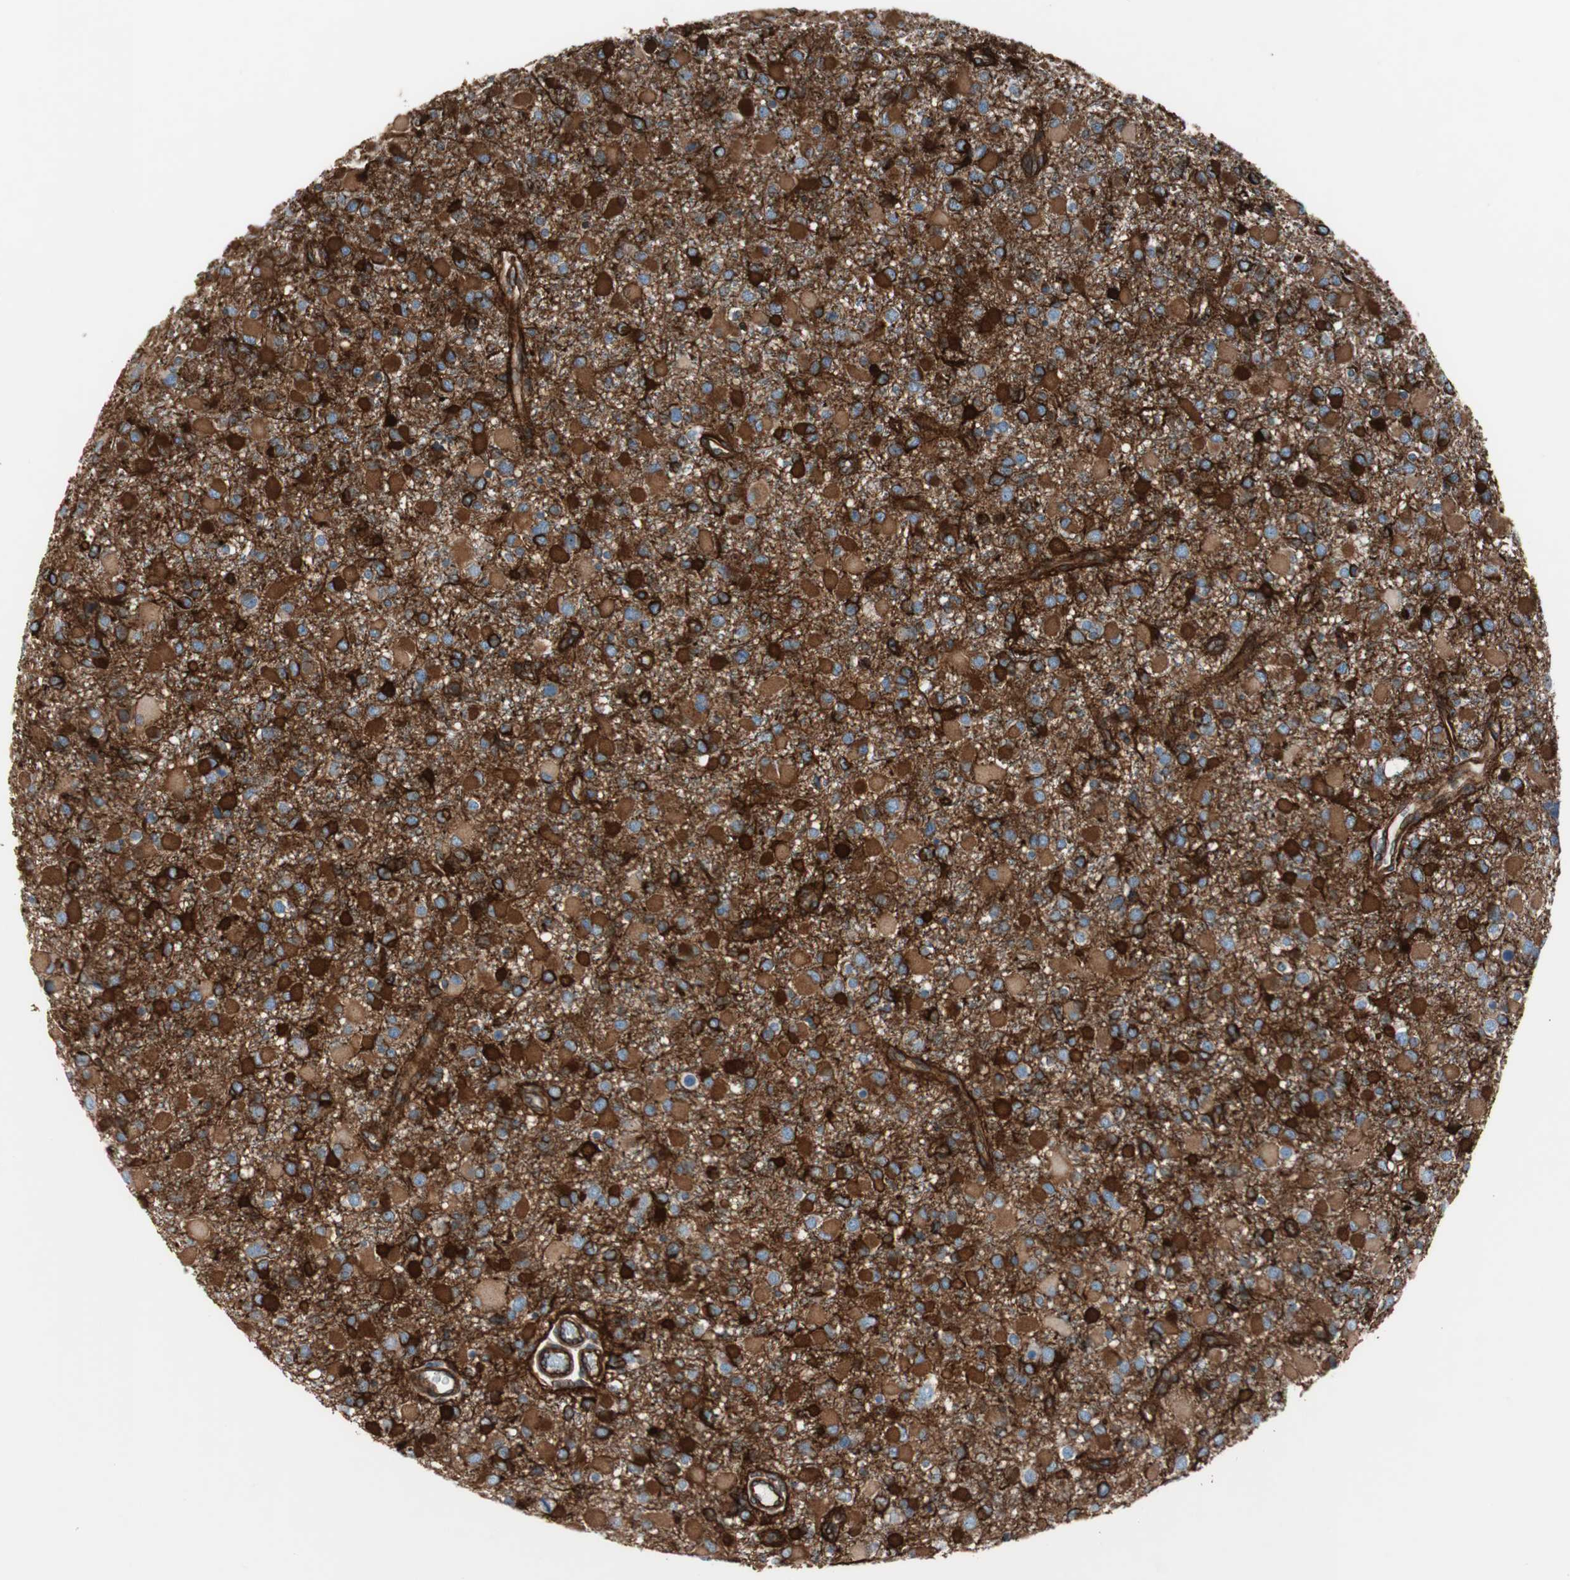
{"staining": {"intensity": "strong", "quantity": ">75%", "location": "cytoplasmic/membranous"}, "tissue": "glioma", "cell_type": "Tumor cells", "image_type": "cancer", "snomed": [{"axis": "morphology", "description": "Glioma, malignant, Low grade"}, {"axis": "topography", "description": "Brain"}], "caption": "High-power microscopy captured an immunohistochemistry (IHC) micrograph of glioma, revealing strong cytoplasmic/membranous expression in approximately >75% of tumor cells. The staining was performed using DAB (3,3'-diaminobenzidine) to visualize the protein expression in brown, while the nuclei were stained in blue with hematoxylin (Magnification: 20x).", "gene": "TCTA", "patient": {"sex": "male", "age": 42}}